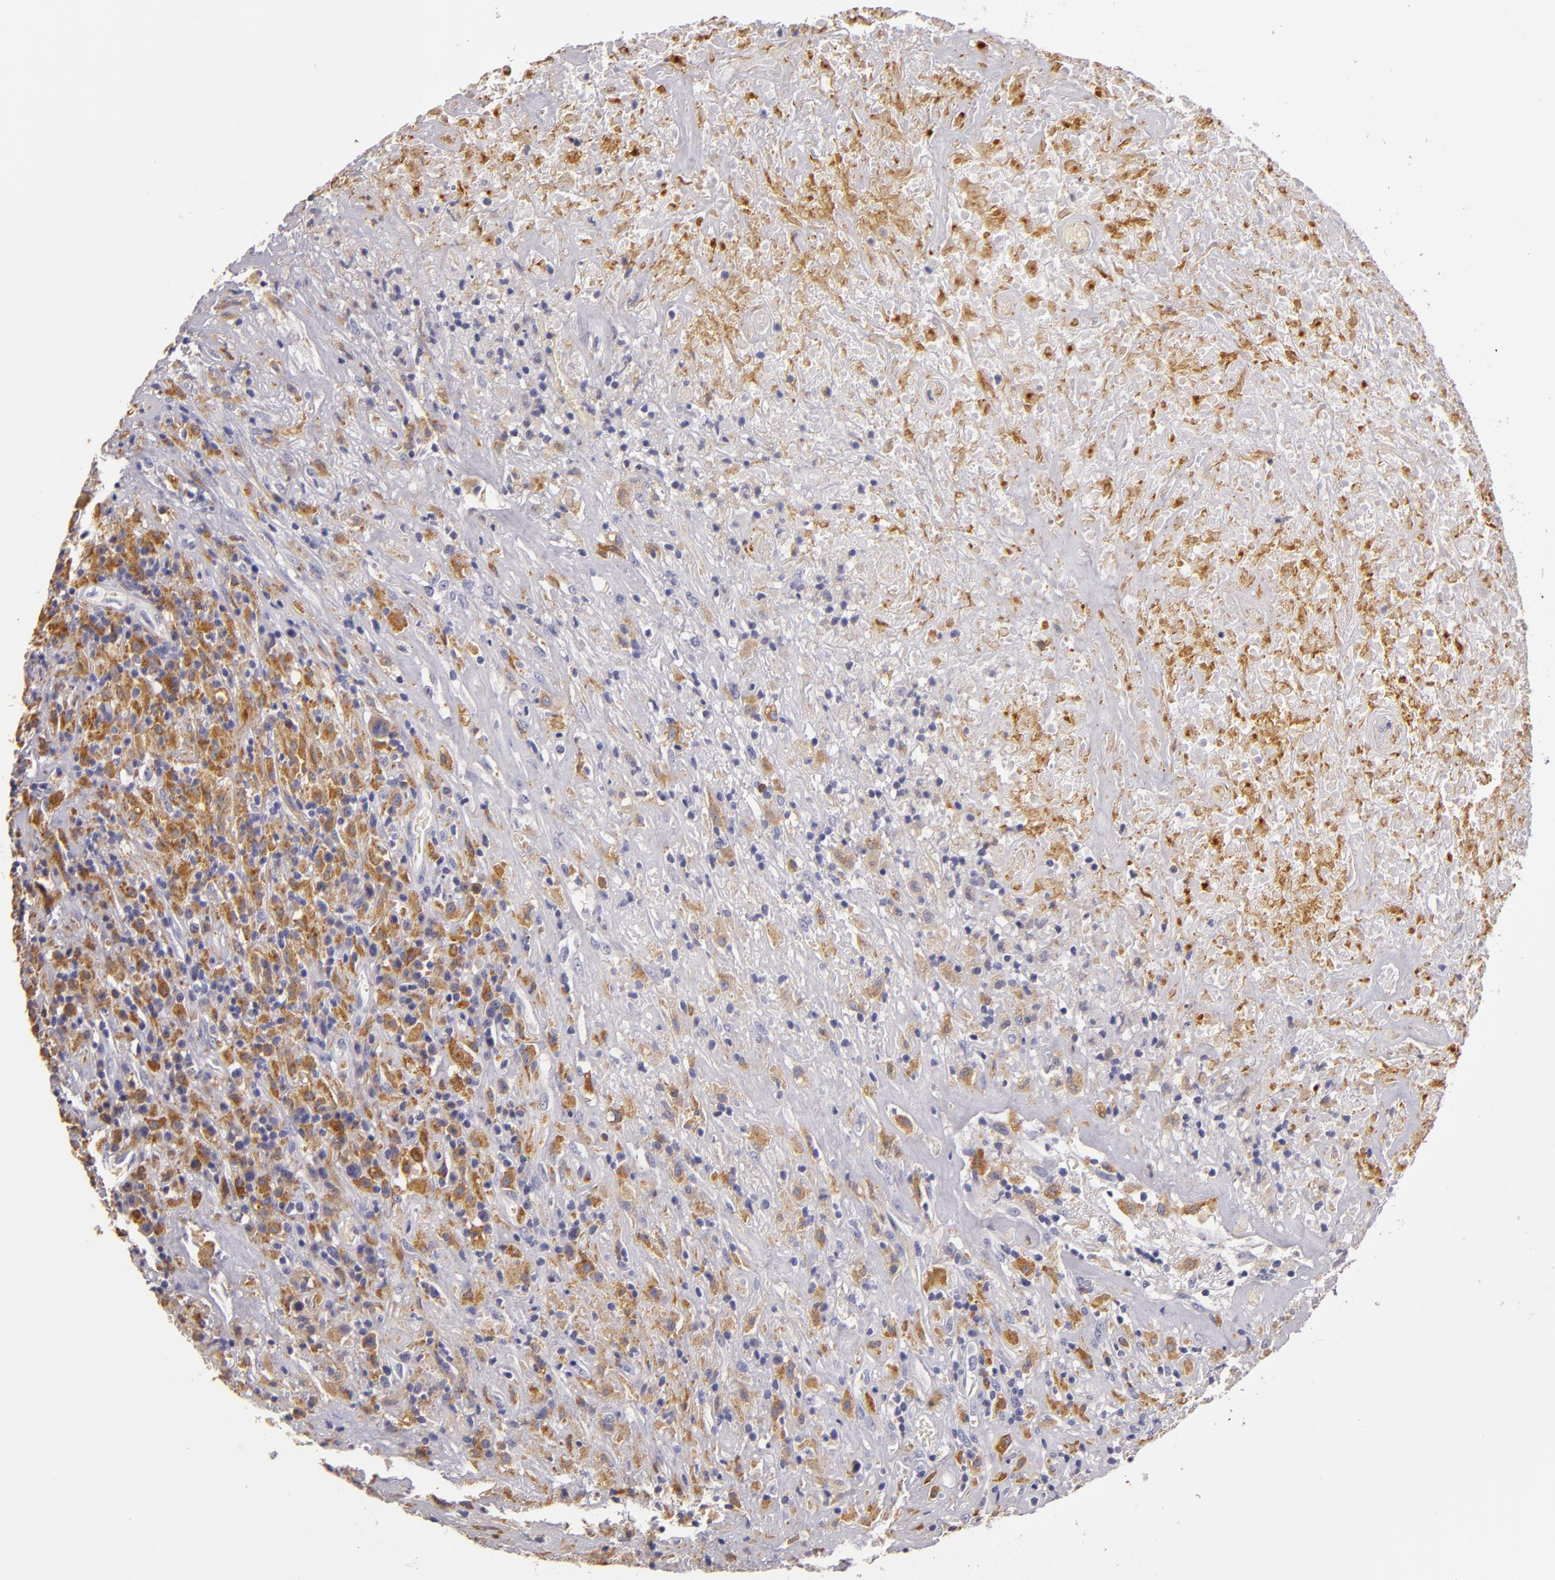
{"staining": {"intensity": "moderate", "quantity": "25%-75%", "location": "cytoplasmic/membranous"}, "tissue": "lymphoma", "cell_type": "Tumor cells", "image_type": "cancer", "snomed": [{"axis": "morphology", "description": "Hodgkin's disease, NOS"}, {"axis": "topography", "description": "Lymph node"}], "caption": "An immunohistochemistry micrograph of neoplastic tissue is shown. Protein staining in brown shows moderate cytoplasmic/membranous positivity in Hodgkin's disease within tumor cells. (Brightfield microscopy of DAB IHC at high magnification).", "gene": "TLR8", "patient": {"sex": "male", "age": 46}}